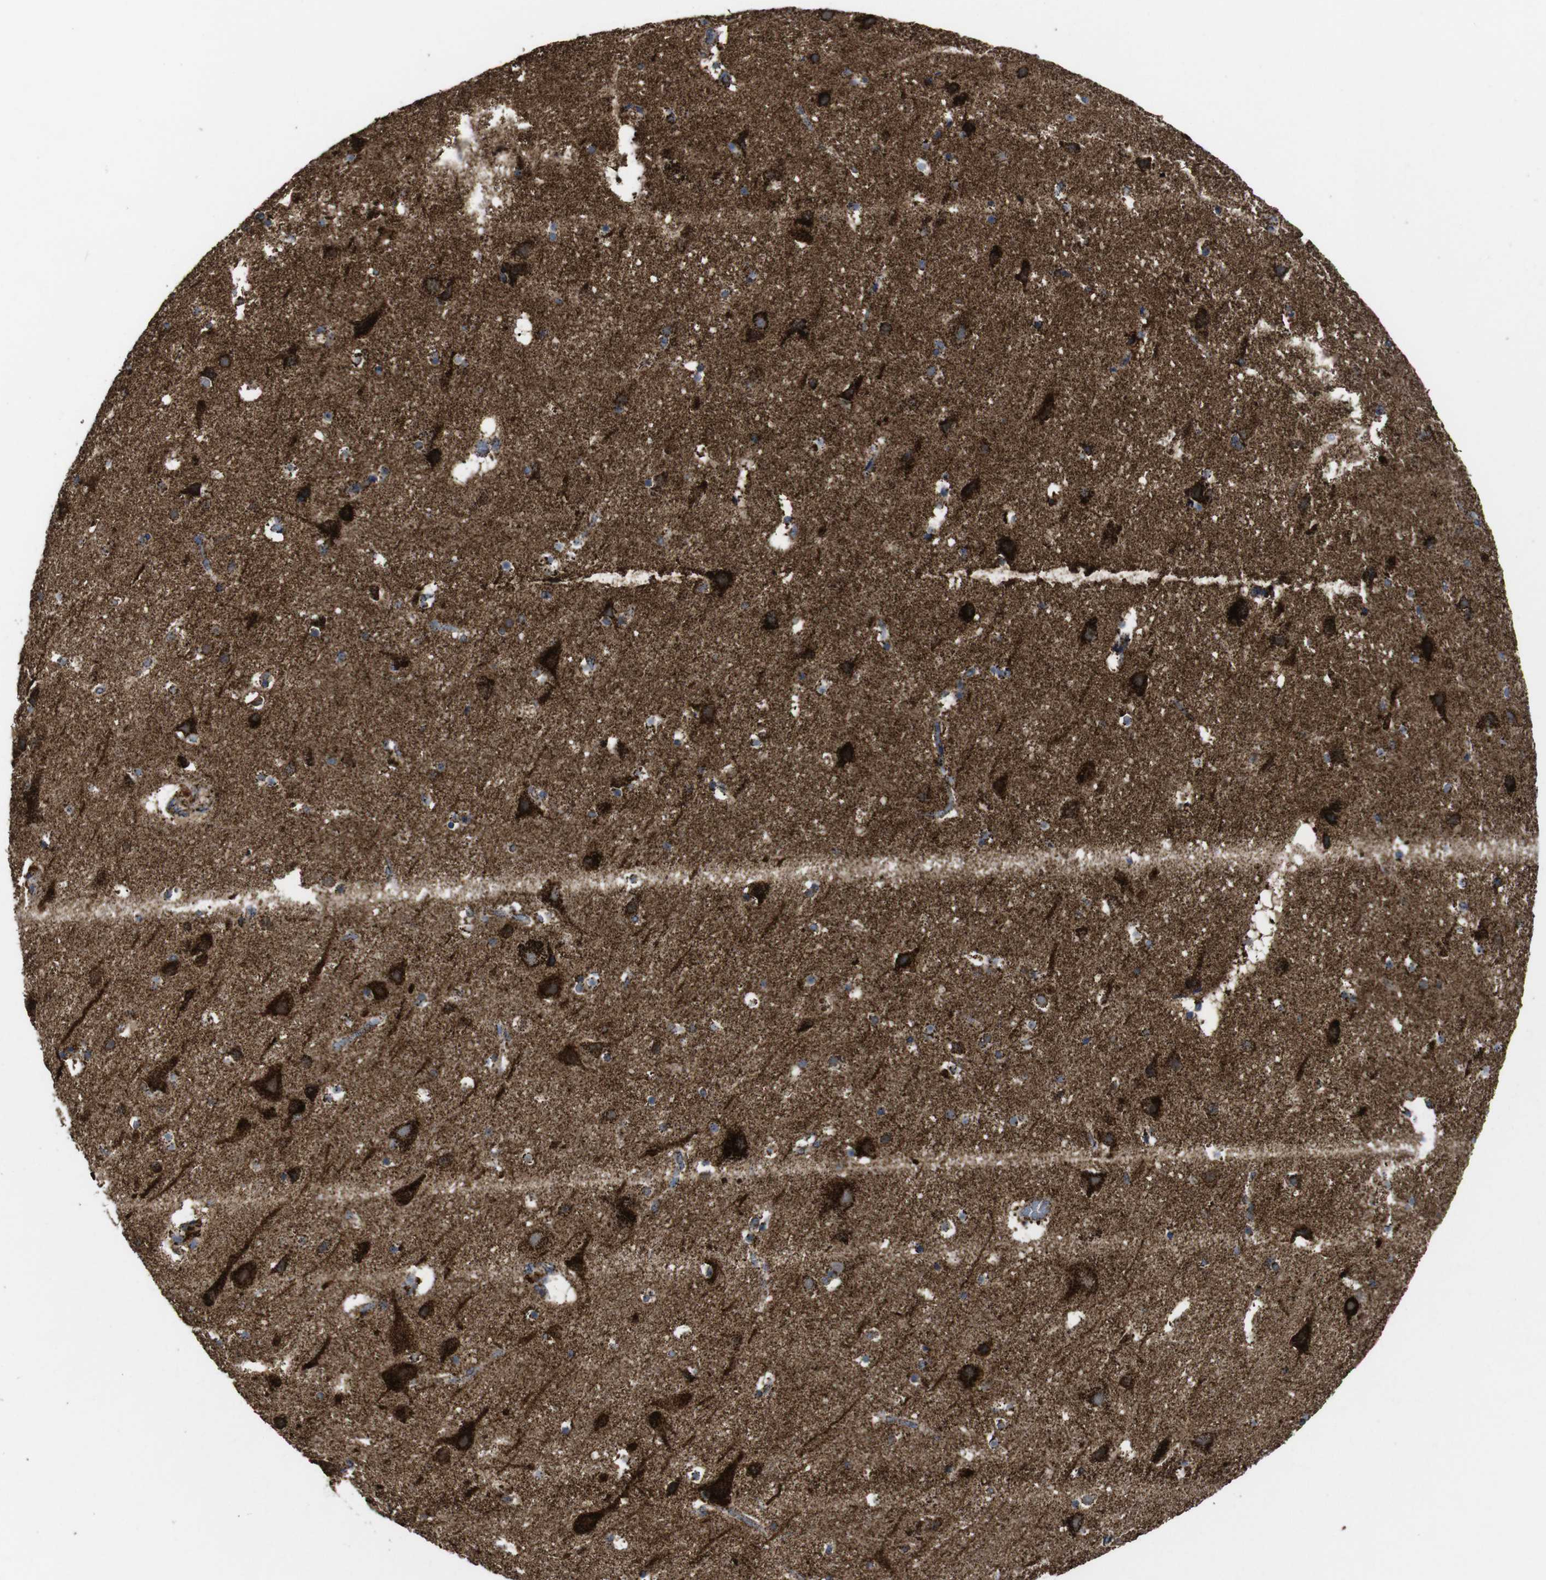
{"staining": {"intensity": "strong", "quantity": ">75%", "location": "cytoplasmic/membranous"}, "tissue": "cerebral cortex", "cell_type": "Endothelial cells", "image_type": "normal", "snomed": [{"axis": "morphology", "description": "Normal tissue, NOS"}, {"axis": "topography", "description": "Cerebral cortex"}], "caption": "Cerebral cortex stained with a brown dye demonstrates strong cytoplasmic/membranous positive positivity in about >75% of endothelial cells.", "gene": "ATP5F1A", "patient": {"sex": "male", "age": 45}}